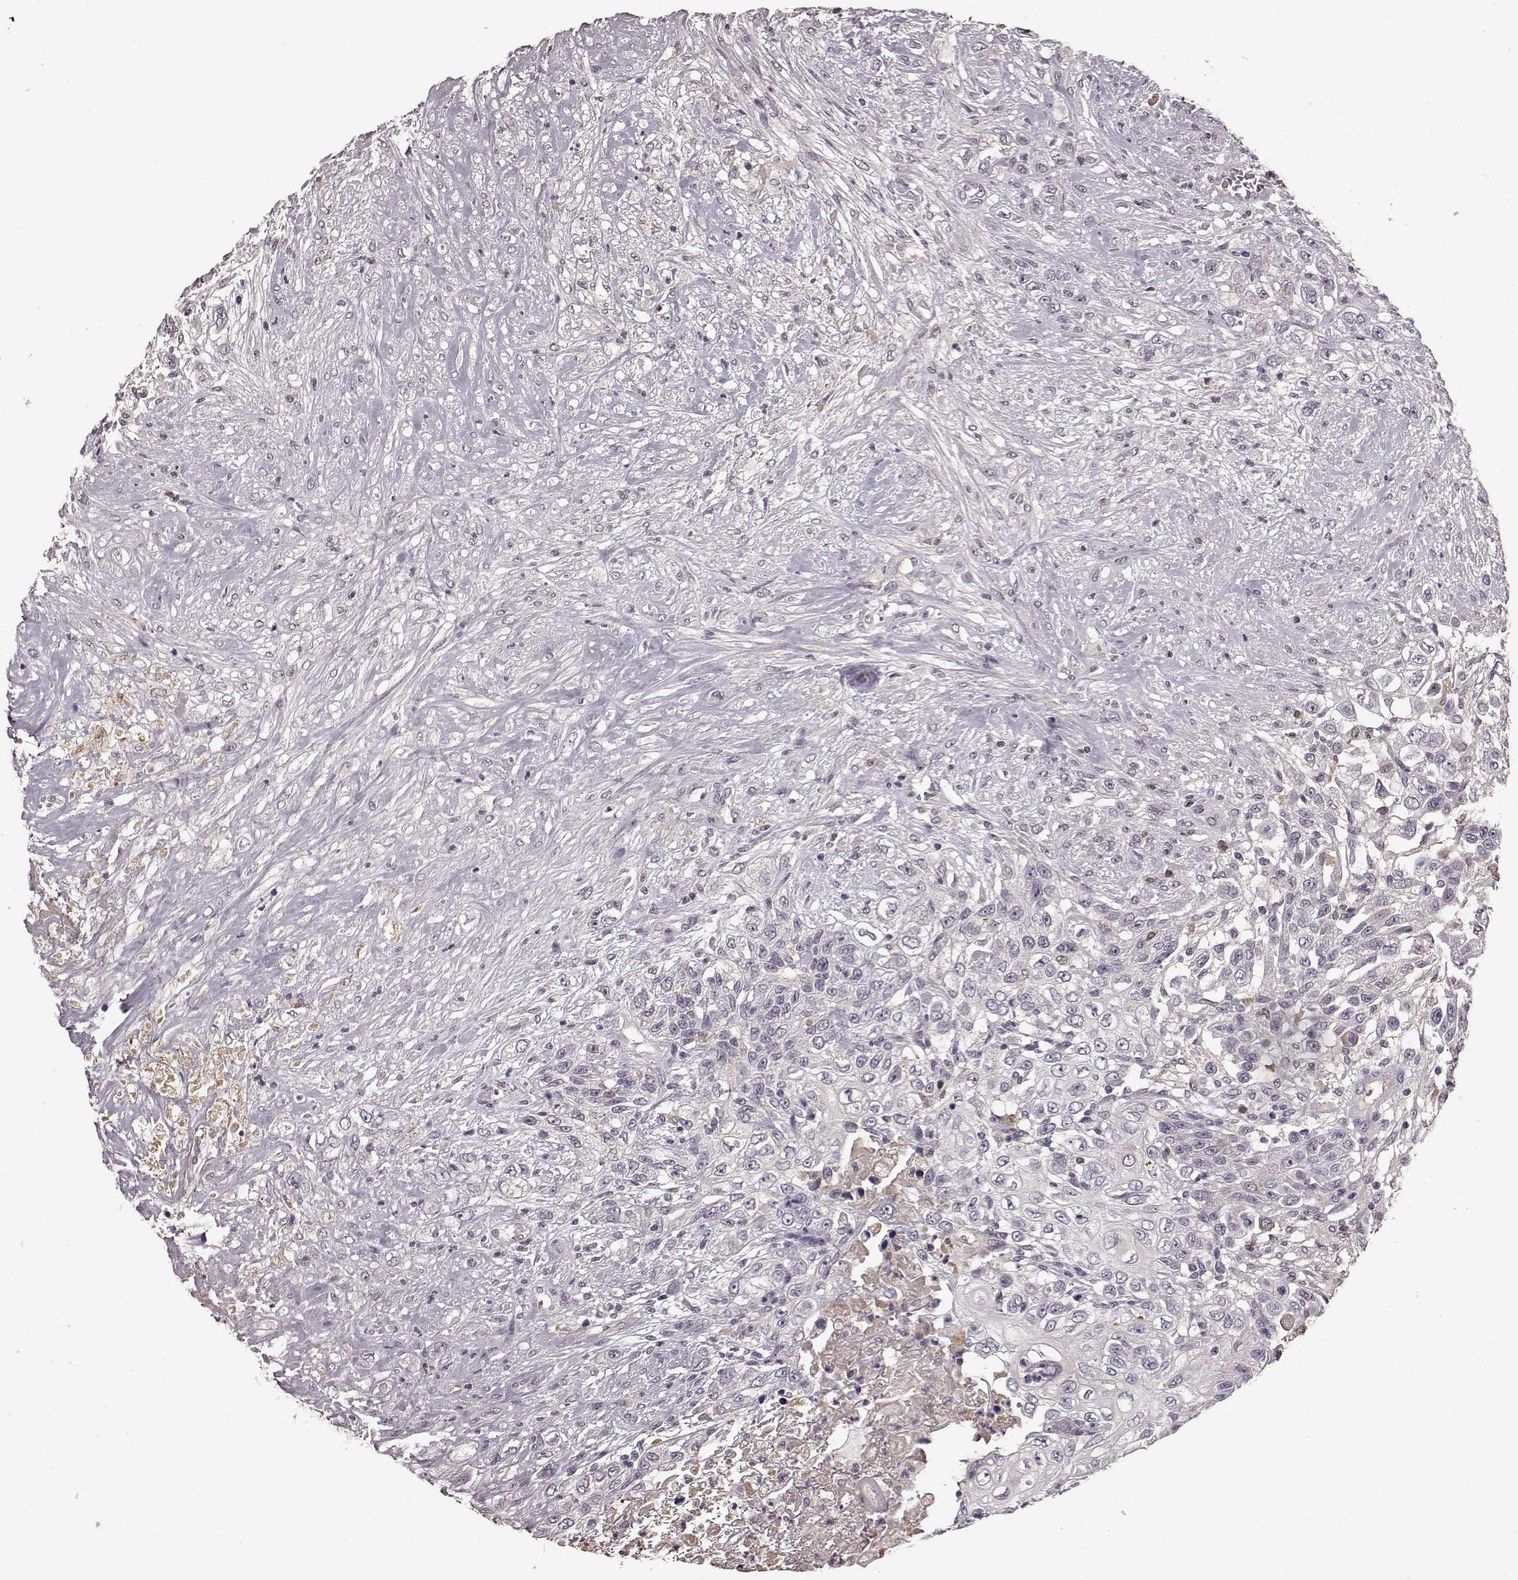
{"staining": {"intensity": "negative", "quantity": "none", "location": "none"}, "tissue": "urothelial cancer", "cell_type": "Tumor cells", "image_type": "cancer", "snomed": [{"axis": "morphology", "description": "Urothelial carcinoma, High grade"}, {"axis": "topography", "description": "Urinary bladder"}], "caption": "This histopathology image is of high-grade urothelial carcinoma stained with immunohistochemistry to label a protein in brown with the nuclei are counter-stained blue. There is no staining in tumor cells. The staining was performed using DAB (3,3'-diaminobenzidine) to visualize the protein expression in brown, while the nuclei were stained in blue with hematoxylin (Magnification: 20x).", "gene": "NRL", "patient": {"sex": "female", "age": 56}}